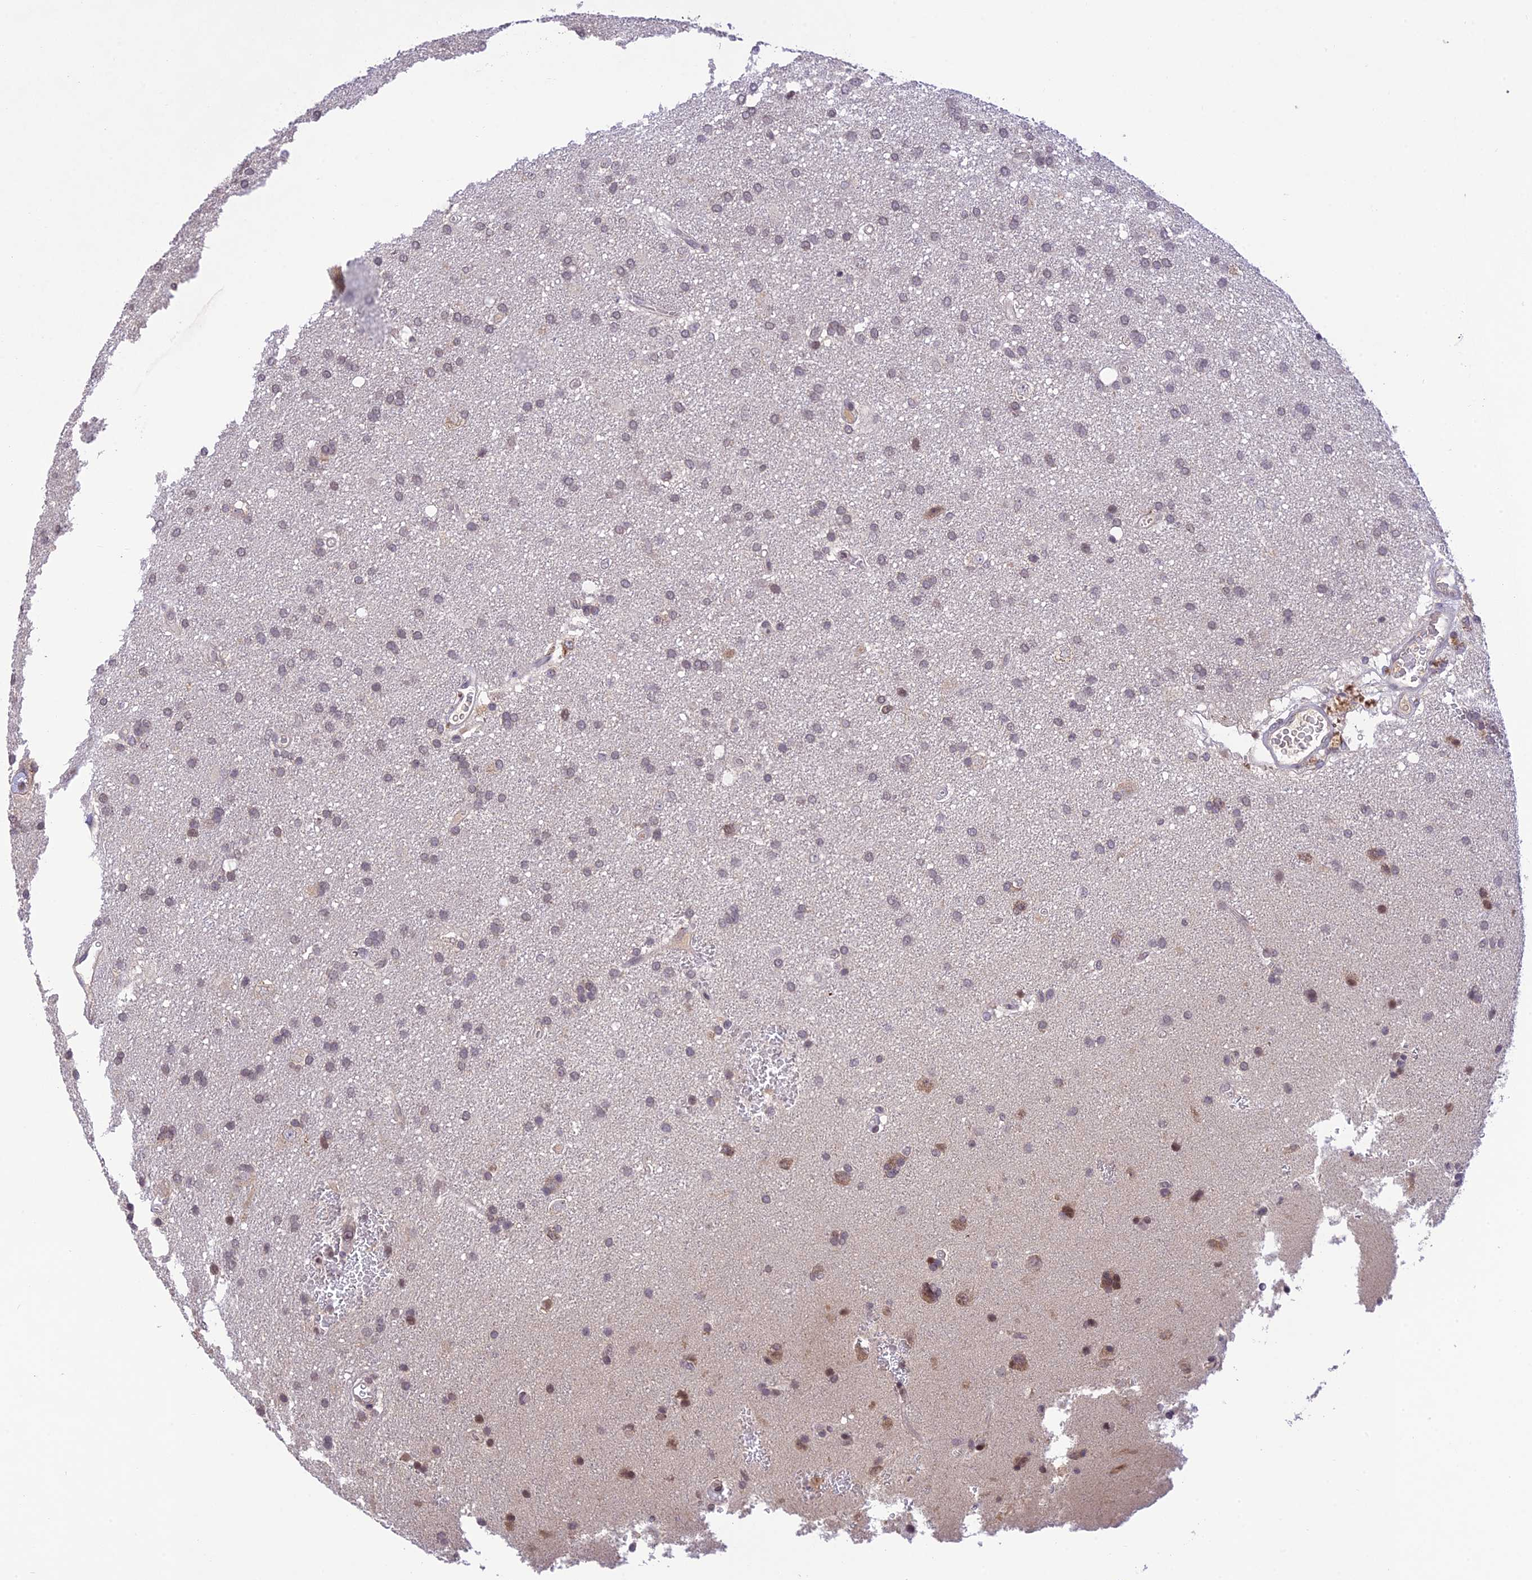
{"staining": {"intensity": "weak", "quantity": "25%-75%", "location": "nuclear"}, "tissue": "glioma", "cell_type": "Tumor cells", "image_type": "cancer", "snomed": [{"axis": "morphology", "description": "Glioma, malignant, Low grade"}, {"axis": "topography", "description": "Brain"}], "caption": "The image shows immunohistochemical staining of glioma. There is weak nuclear staining is appreciated in approximately 25%-75% of tumor cells. (Stains: DAB in brown, nuclei in blue, Microscopy: brightfield microscopy at high magnification).", "gene": "TEKT1", "patient": {"sex": "male", "age": 66}}